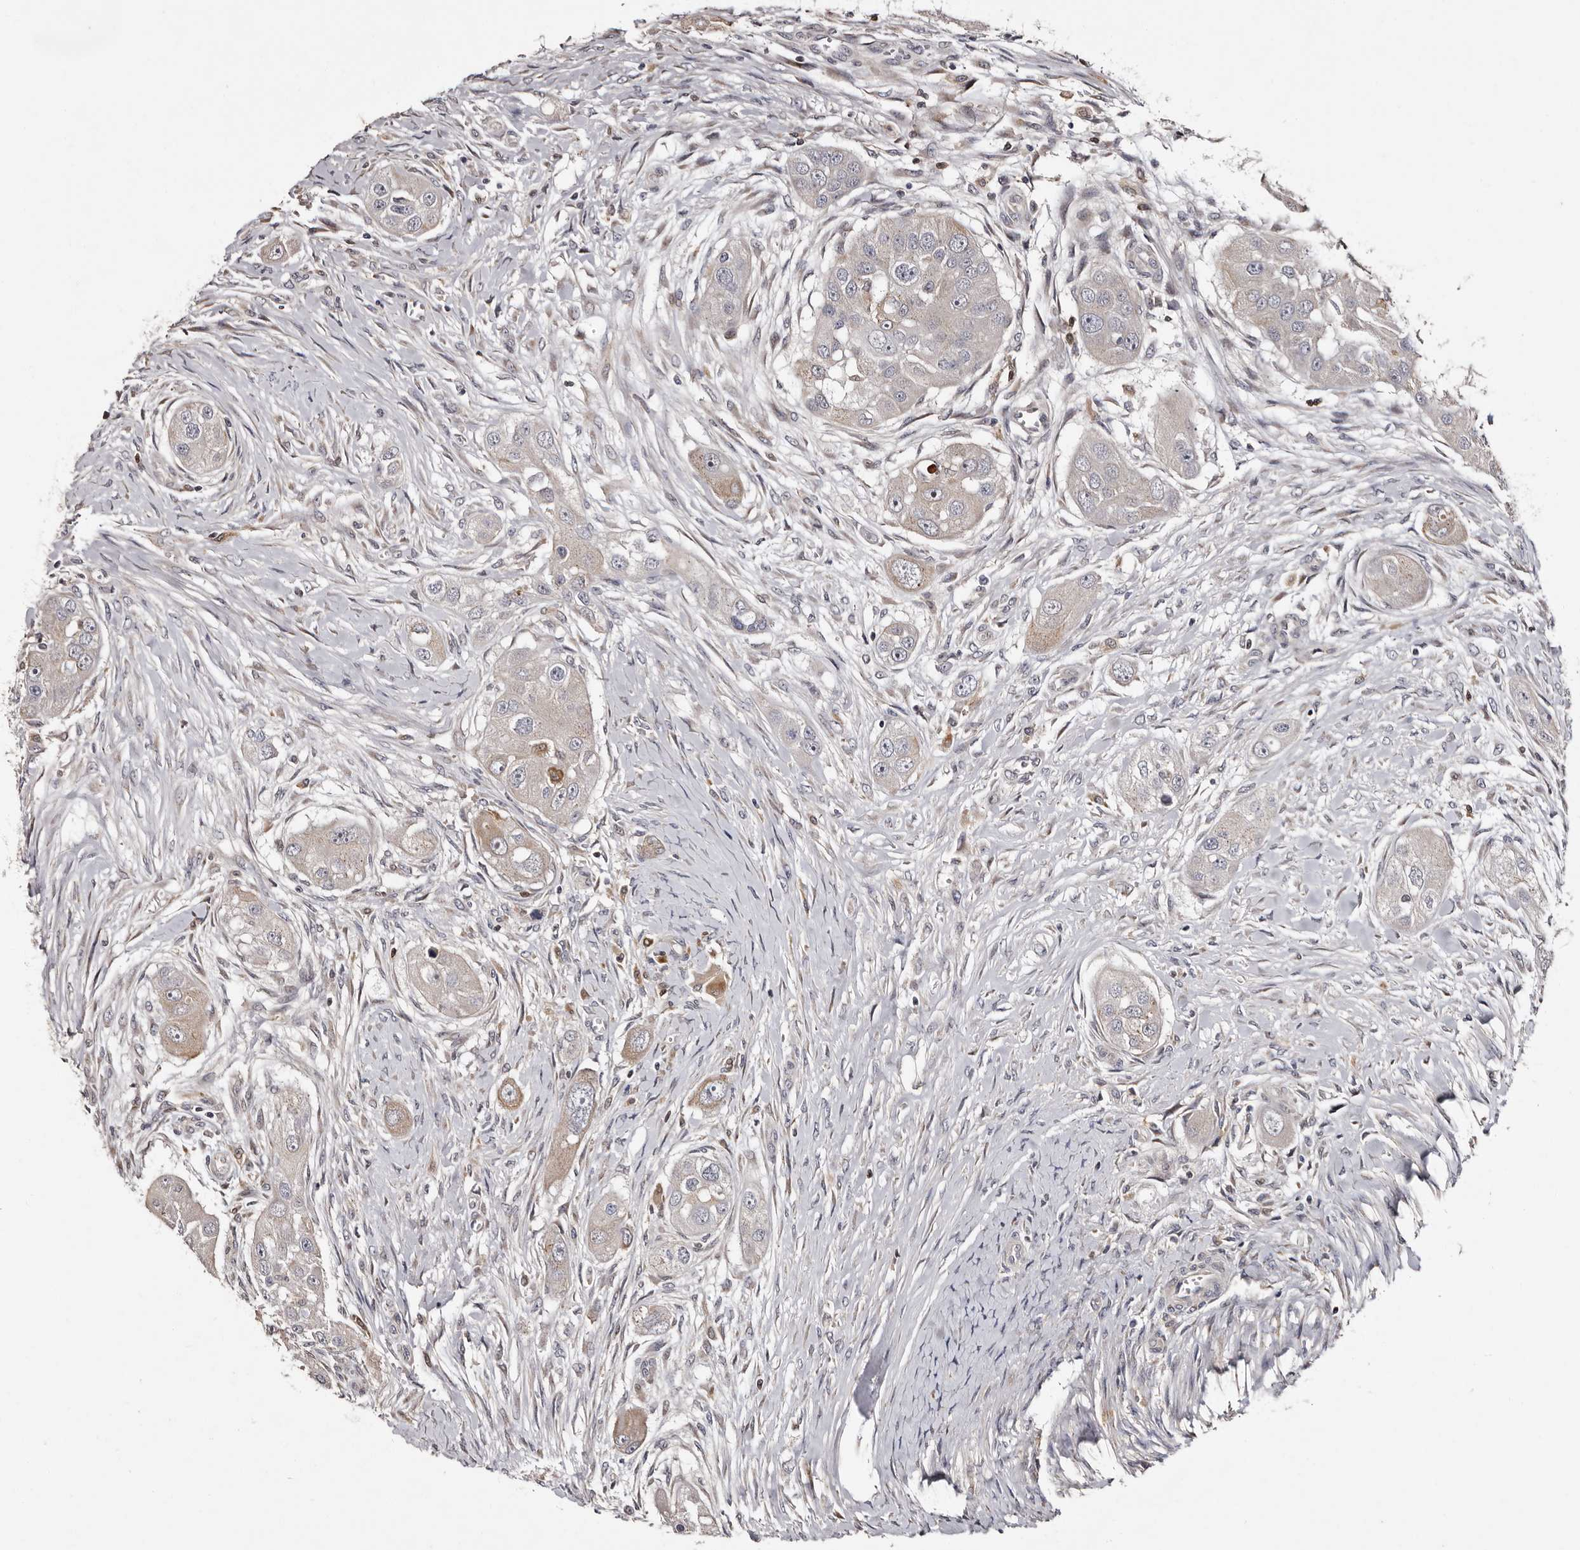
{"staining": {"intensity": "weak", "quantity": "<25%", "location": "cytoplasmic/membranous"}, "tissue": "head and neck cancer", "cell_type": "Tumor cells", "image_type": "cancer", "snomed": [{"axis": "morphology", "description": "Normal tissue, NOS"}, {"axis": "morphology", "description": "Squamous cell carcinoma, NOS"}, {"axis": "topography", "description": "Skeletal muscle"}, {"axis": "topography", "description": "Head-Neck"}], "caption": "High magnification brightfield microscopy of head and neck squamous cell carcinoma stained with DAB (brown) and counterstained with hematoxylin (blue): tumor cells show no significant staining. (Brightfield microscopy of DAB (3,3'-diaminobenzidine) immunohistochemistry at high magnification).", "gene": "DNPH1", "patient": {"sex": "male", "age": 51}}